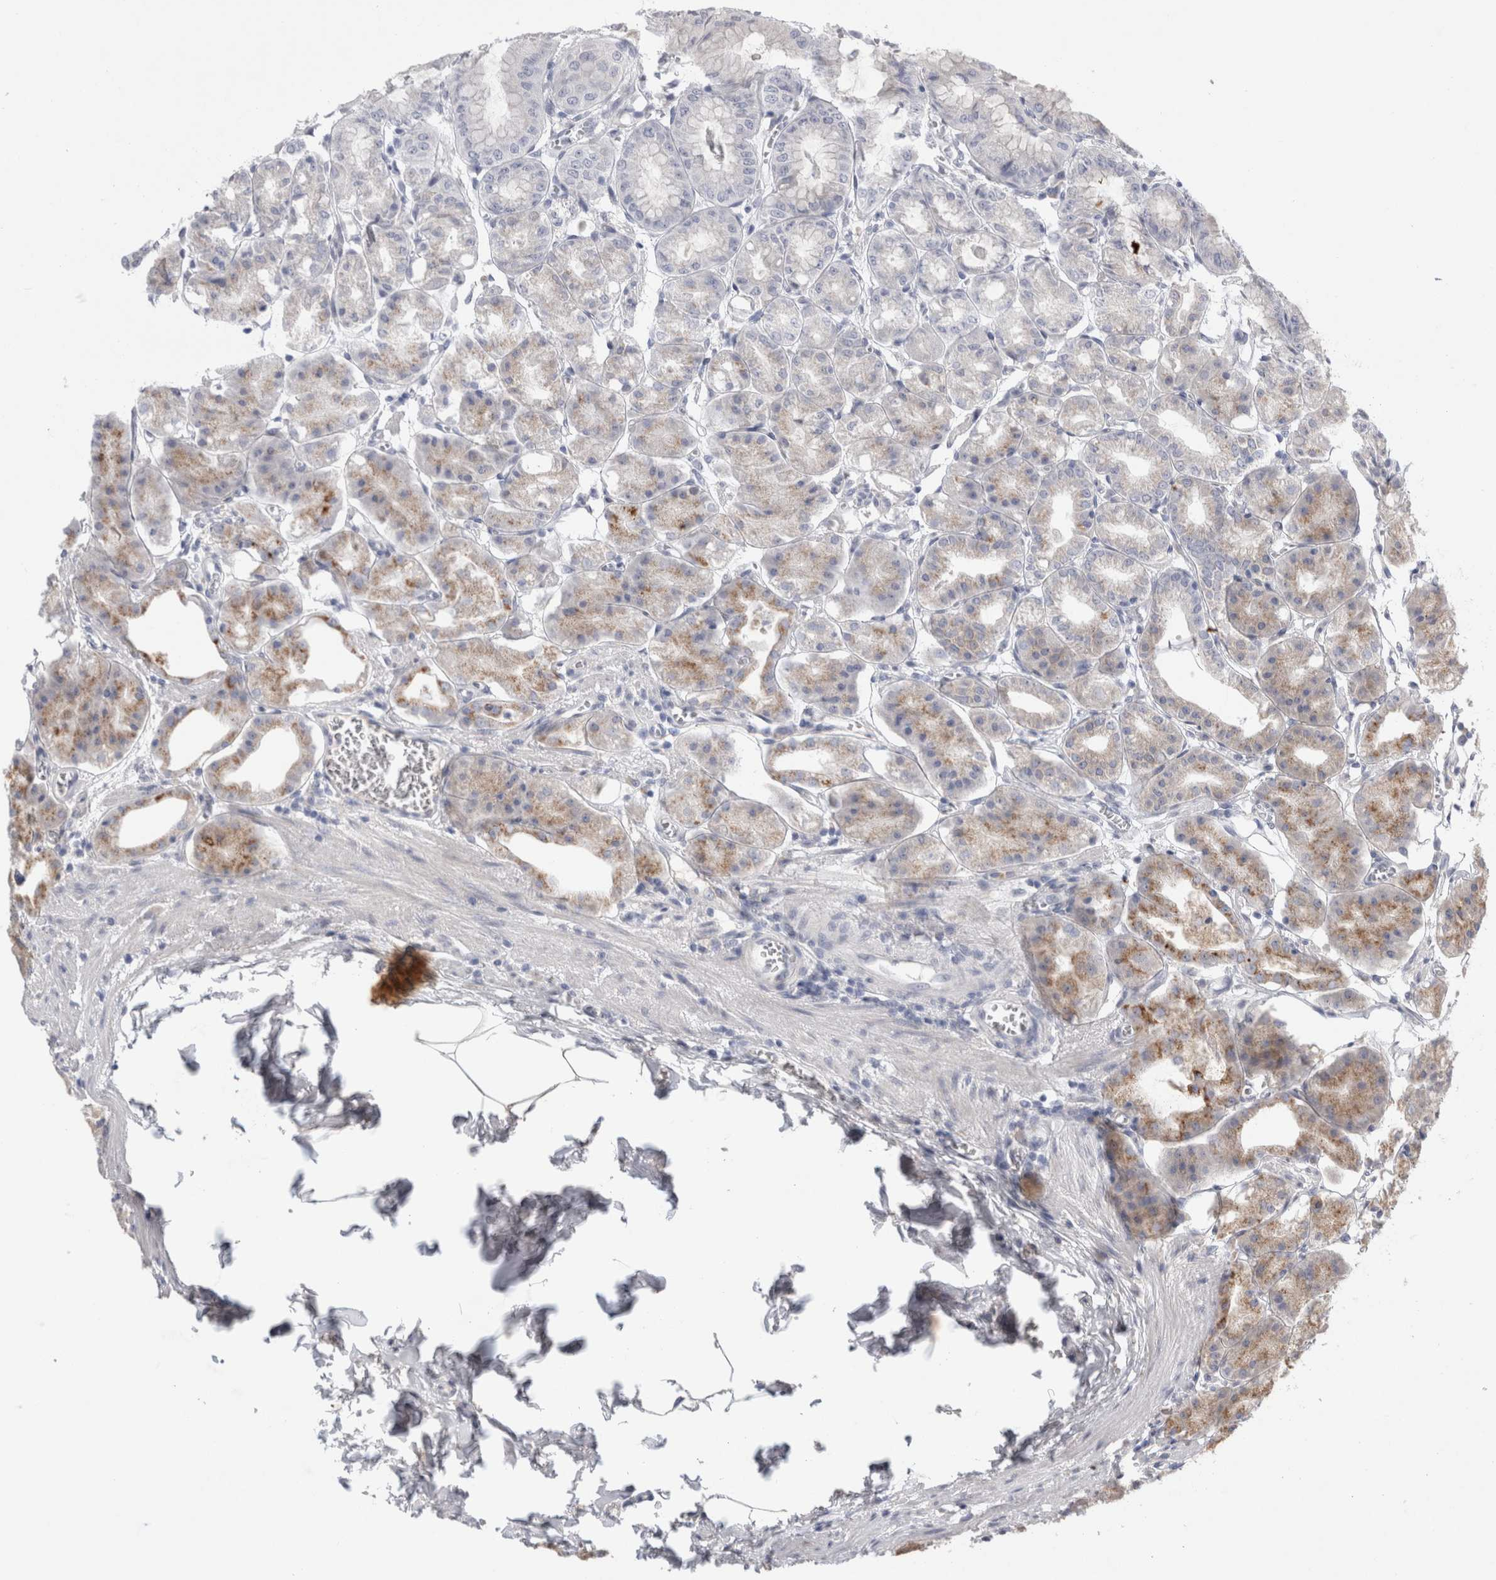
{"staining": {"intensity": "strong", "quantity": "<25%", "location": "cytoplasmic/membranous"}, "tissue": "stomach", "cell_type": "Glandular cells", "image_type": "normal", "snomed": [{"axis": "morphology", "description": "Normal tissue, NOS"}, {"axis": "topography", "description": "Stomach, lower"}], "caption": "A histopathology image of human stomach stained for a protein shows strong cytoplasmic/membranous brown staining in glandular cells.", "gene": "TRMT9B", "patient": {"sex": "male", "age": 71}}